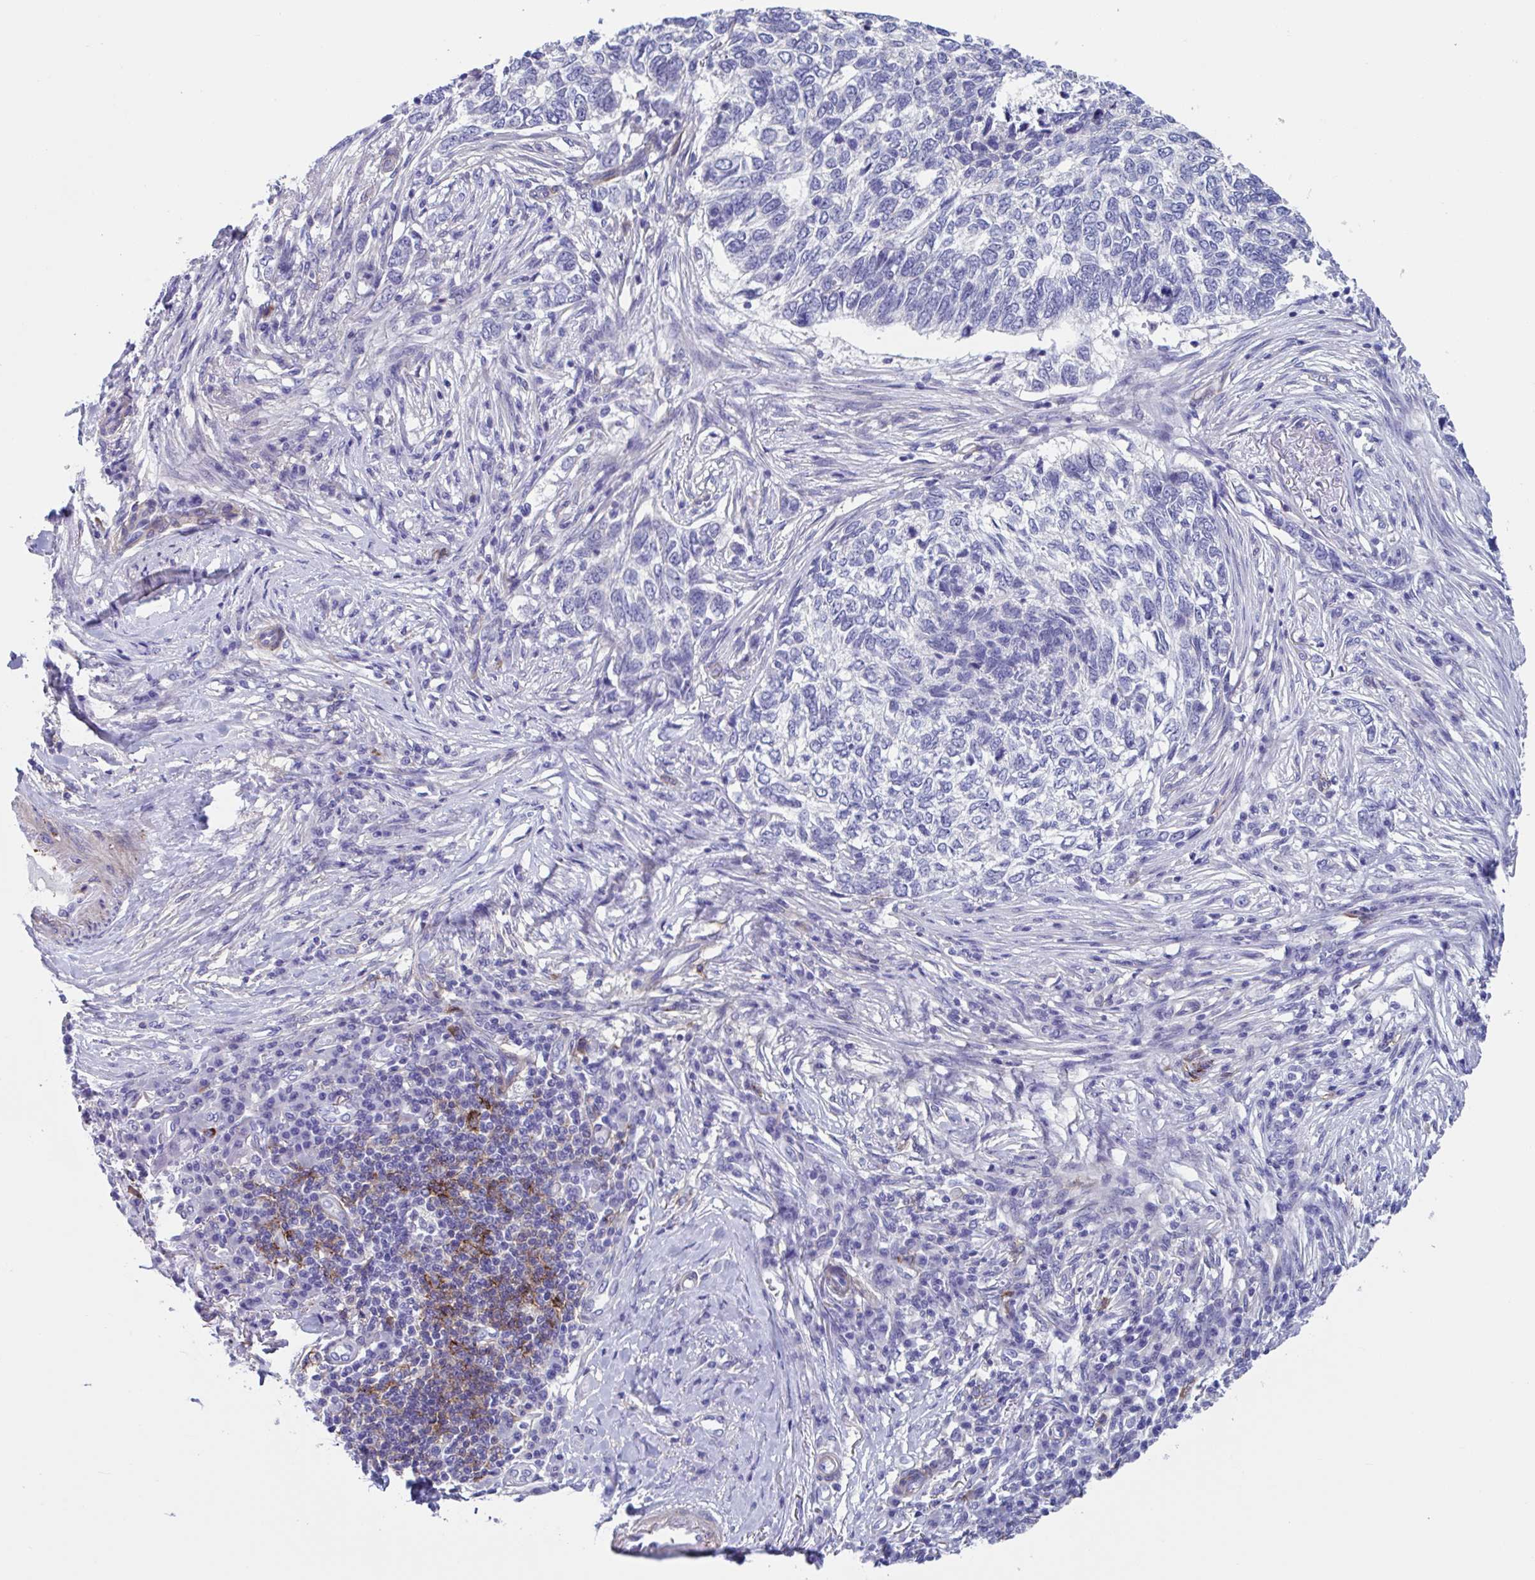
{"staining": {"intensity": "negative", "quantity": "none", "location": "none"}, "tissue": "skin cancer", "cell_type": "Tumor cells", "image_type": "cancer", "snomed": [{"axis": "morphology", "description": "Basal cell carcinoma"}, {"axis": "topography", "description": "Skin"}], "caption": "The photomicrograph exhibits no staining of tumor cells in basal cell carcinoma (skin). (DAB immunohistochemistry with hematoxylin counter stain).", "gene": "LPIN3", "patient": {"sex": "female", "age": 65}}